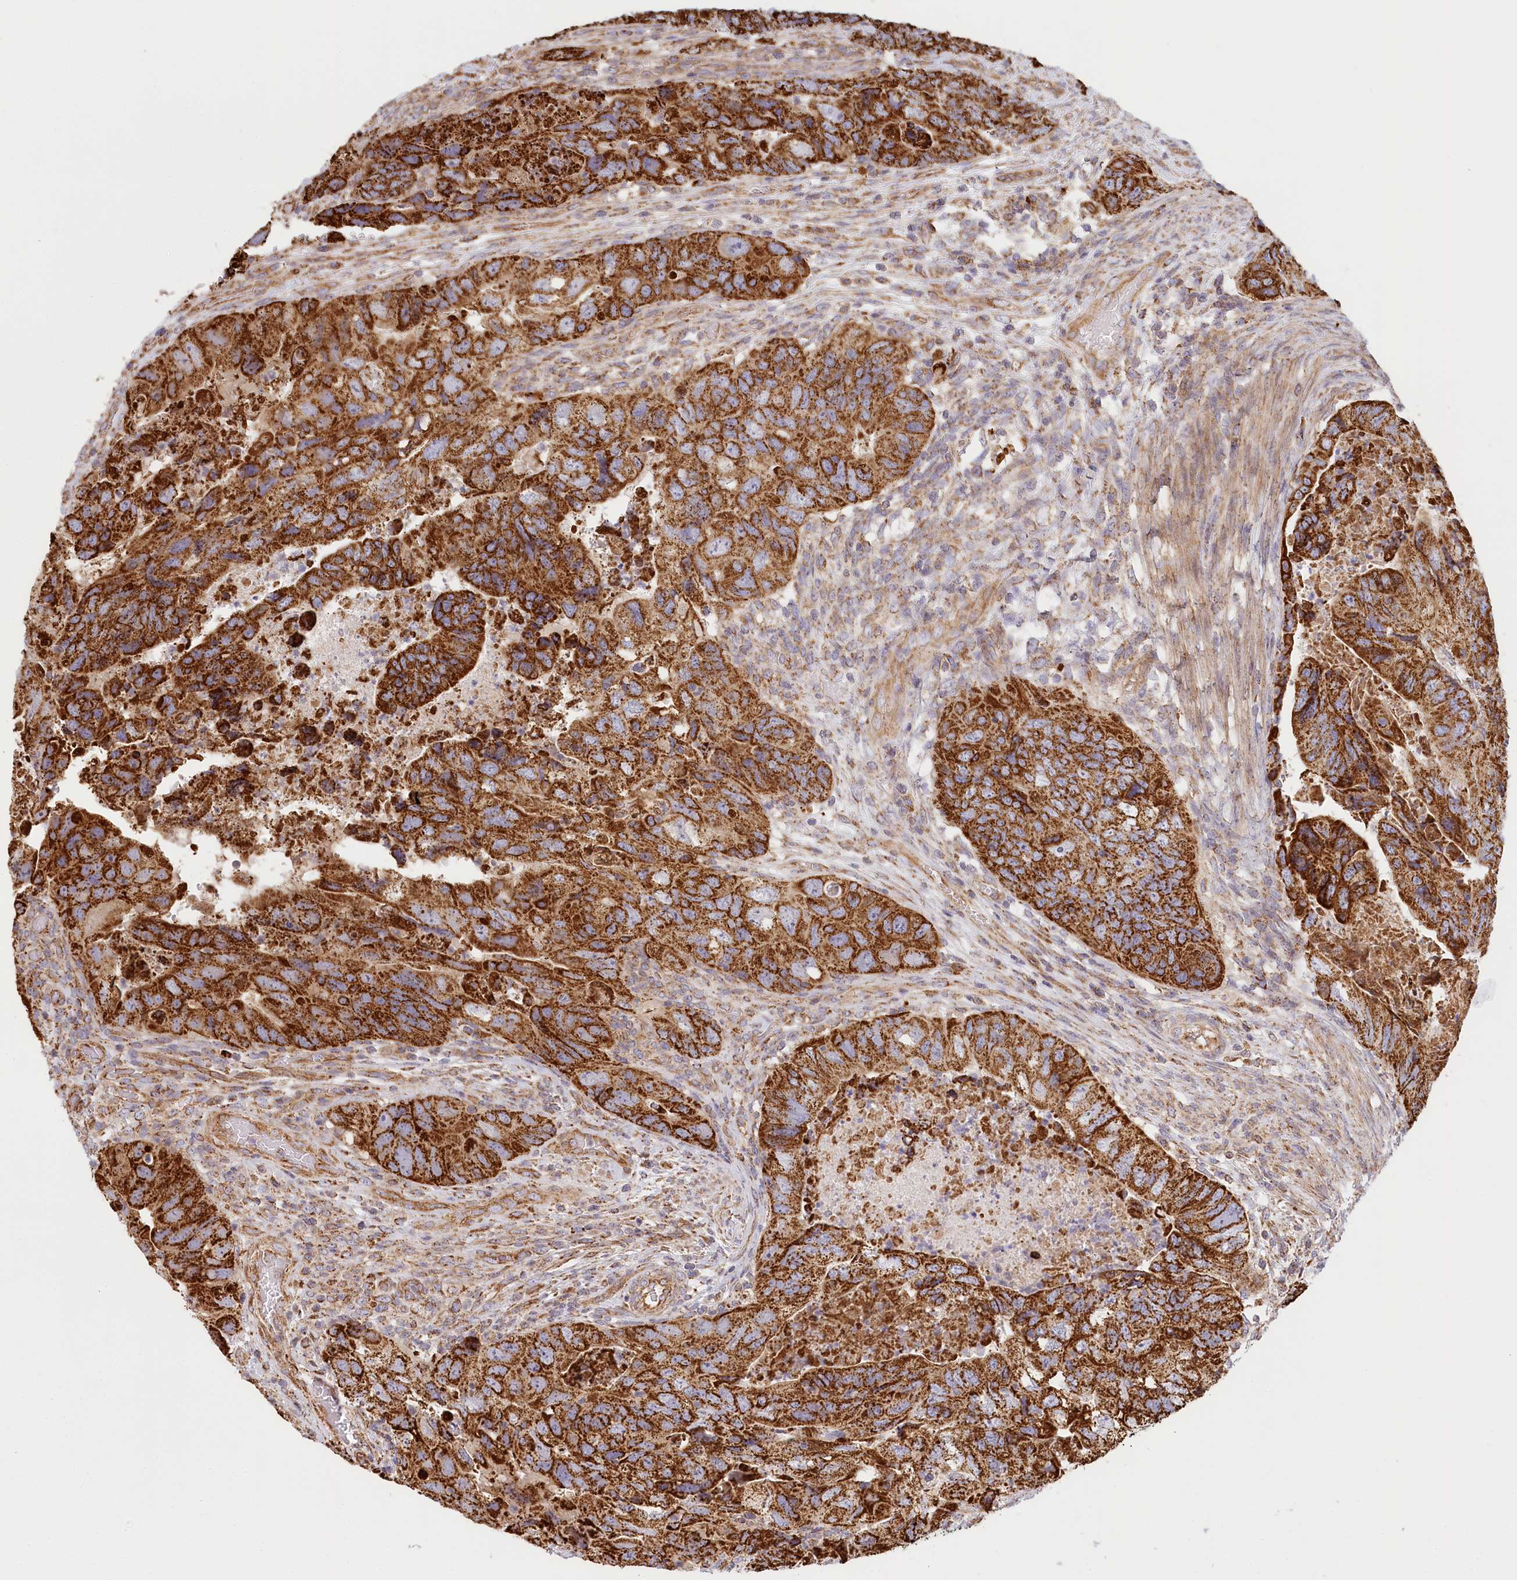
{"staining": {"intensity": "strong", "quantity": ">75%", "location": "cytoplasmic/membranous"}, "tissue": "colorectal cancer", "cell_type": "Tumor cells", "image_type": "cancer", "snomed": [{"axis": "morphology", "description": "Adenocarcinoma, NOS"}, {"axis": "topography", "description": "Rectum"}], "caption": "Immunohistochemistry micrograph of neoplastic tissue: human colorectal cancer (adenocarcinoma) stained using immunohistochemistry demonstrates high levels of strong protein expression localized specifically in the cytoplasmic/membranous of tumor cells, appearing as a cytoplasmic/membranous brown color.", "gene": "UMPS", "patient": {"sex": "male", "age": 63}}